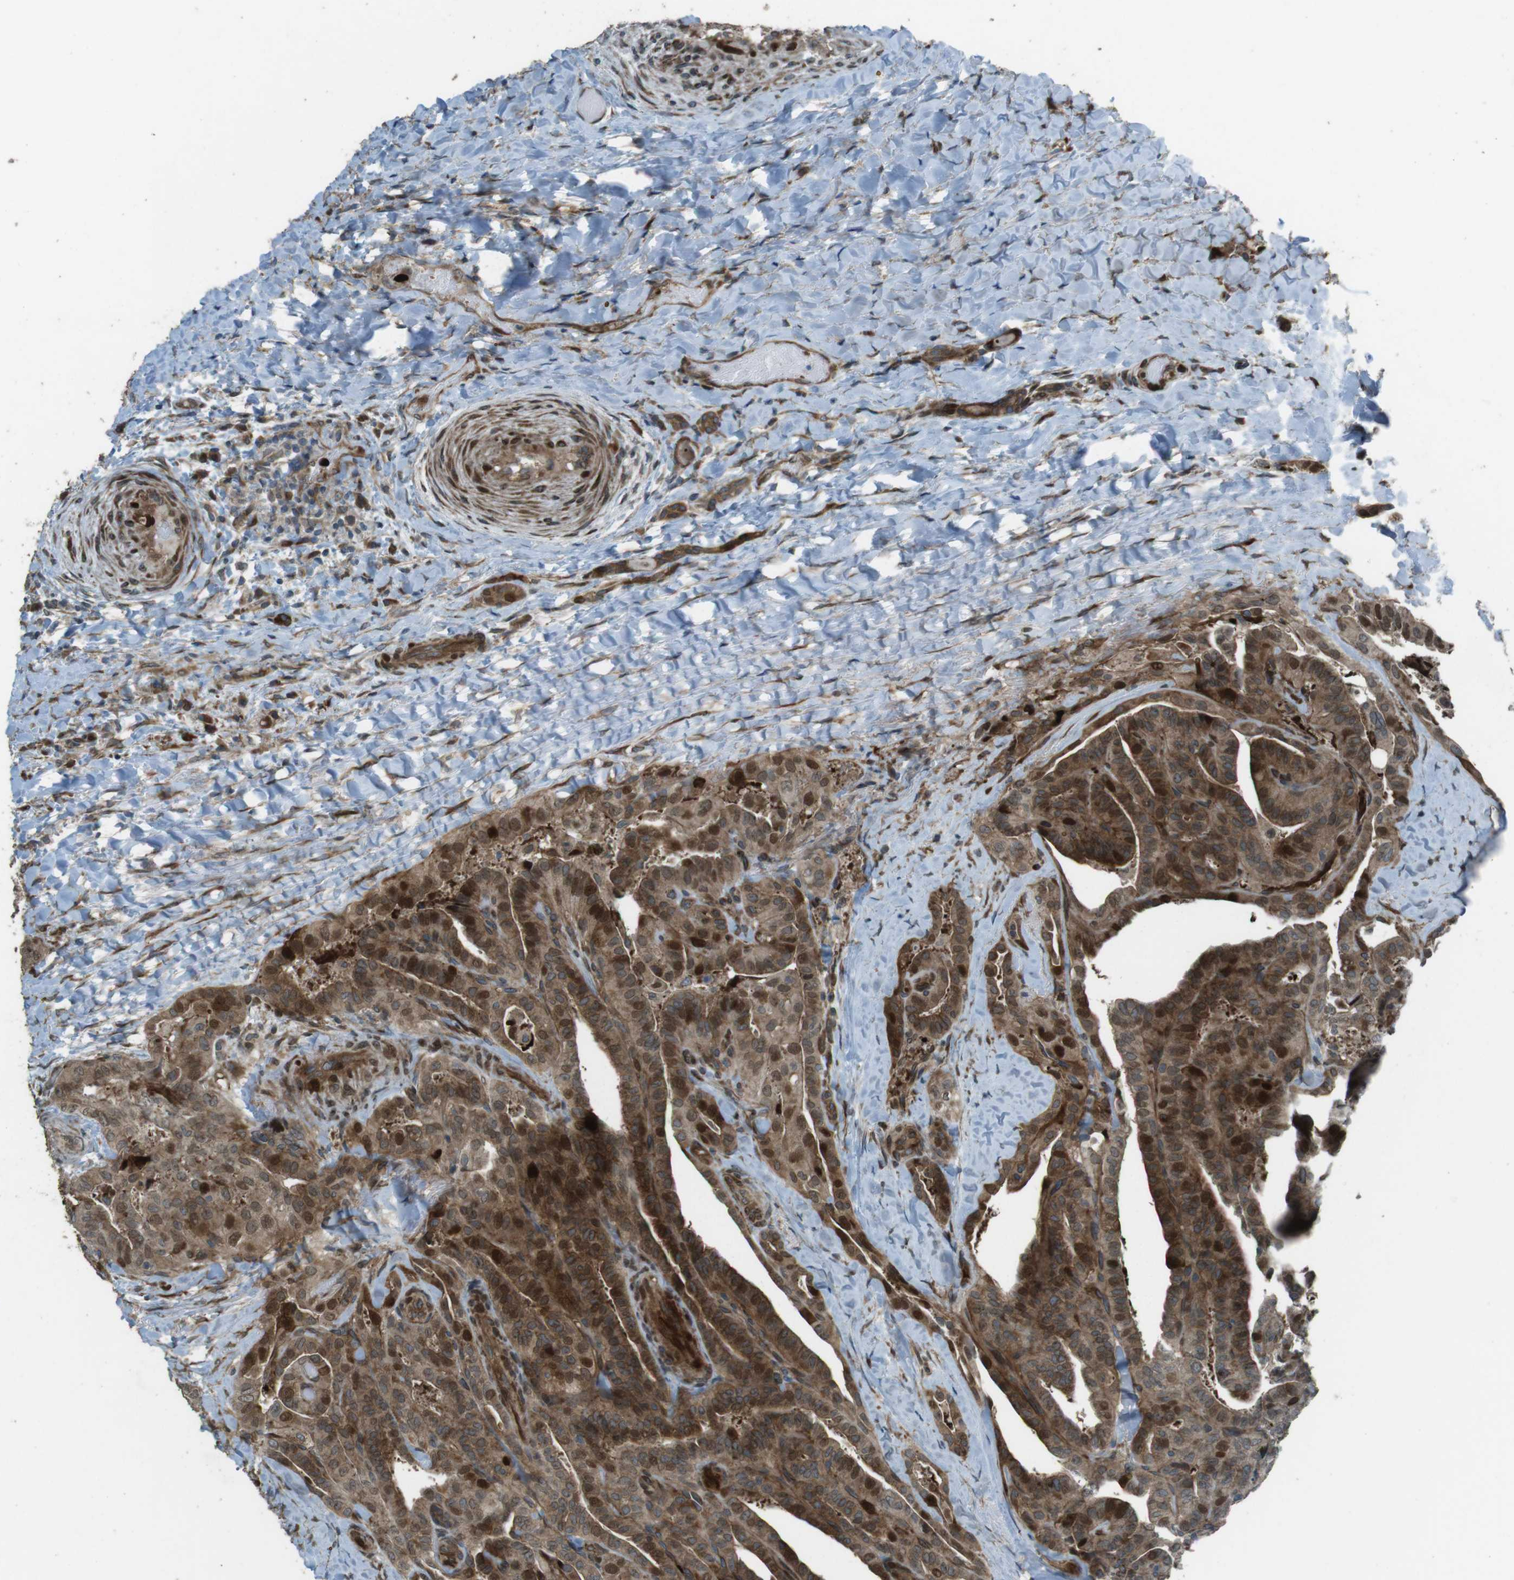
{"staining": {"intensity": "strong", "quantity": ">75%", "location": "cytoplasmic/membranous,nuclear"}, "tissue": "thyroid cancer", "cell_type": "Tumor cells", "image_type": "cancer", "snomed": [{"axis": "morphology", "description": "Papillary adenocarcinoma, NOS"}, {"axis": "topography", "description": "Thyroid gland"}], "caption": "This is an image of immunohistochemistry staining of thyroid cancer (papillary adenocarcinoma), which shows strong staining in the cytoplasmic/membranous and nuclear of tumor cells.", "gene": "ZNF330", "patient": {"sex": "male", "age": 77}}